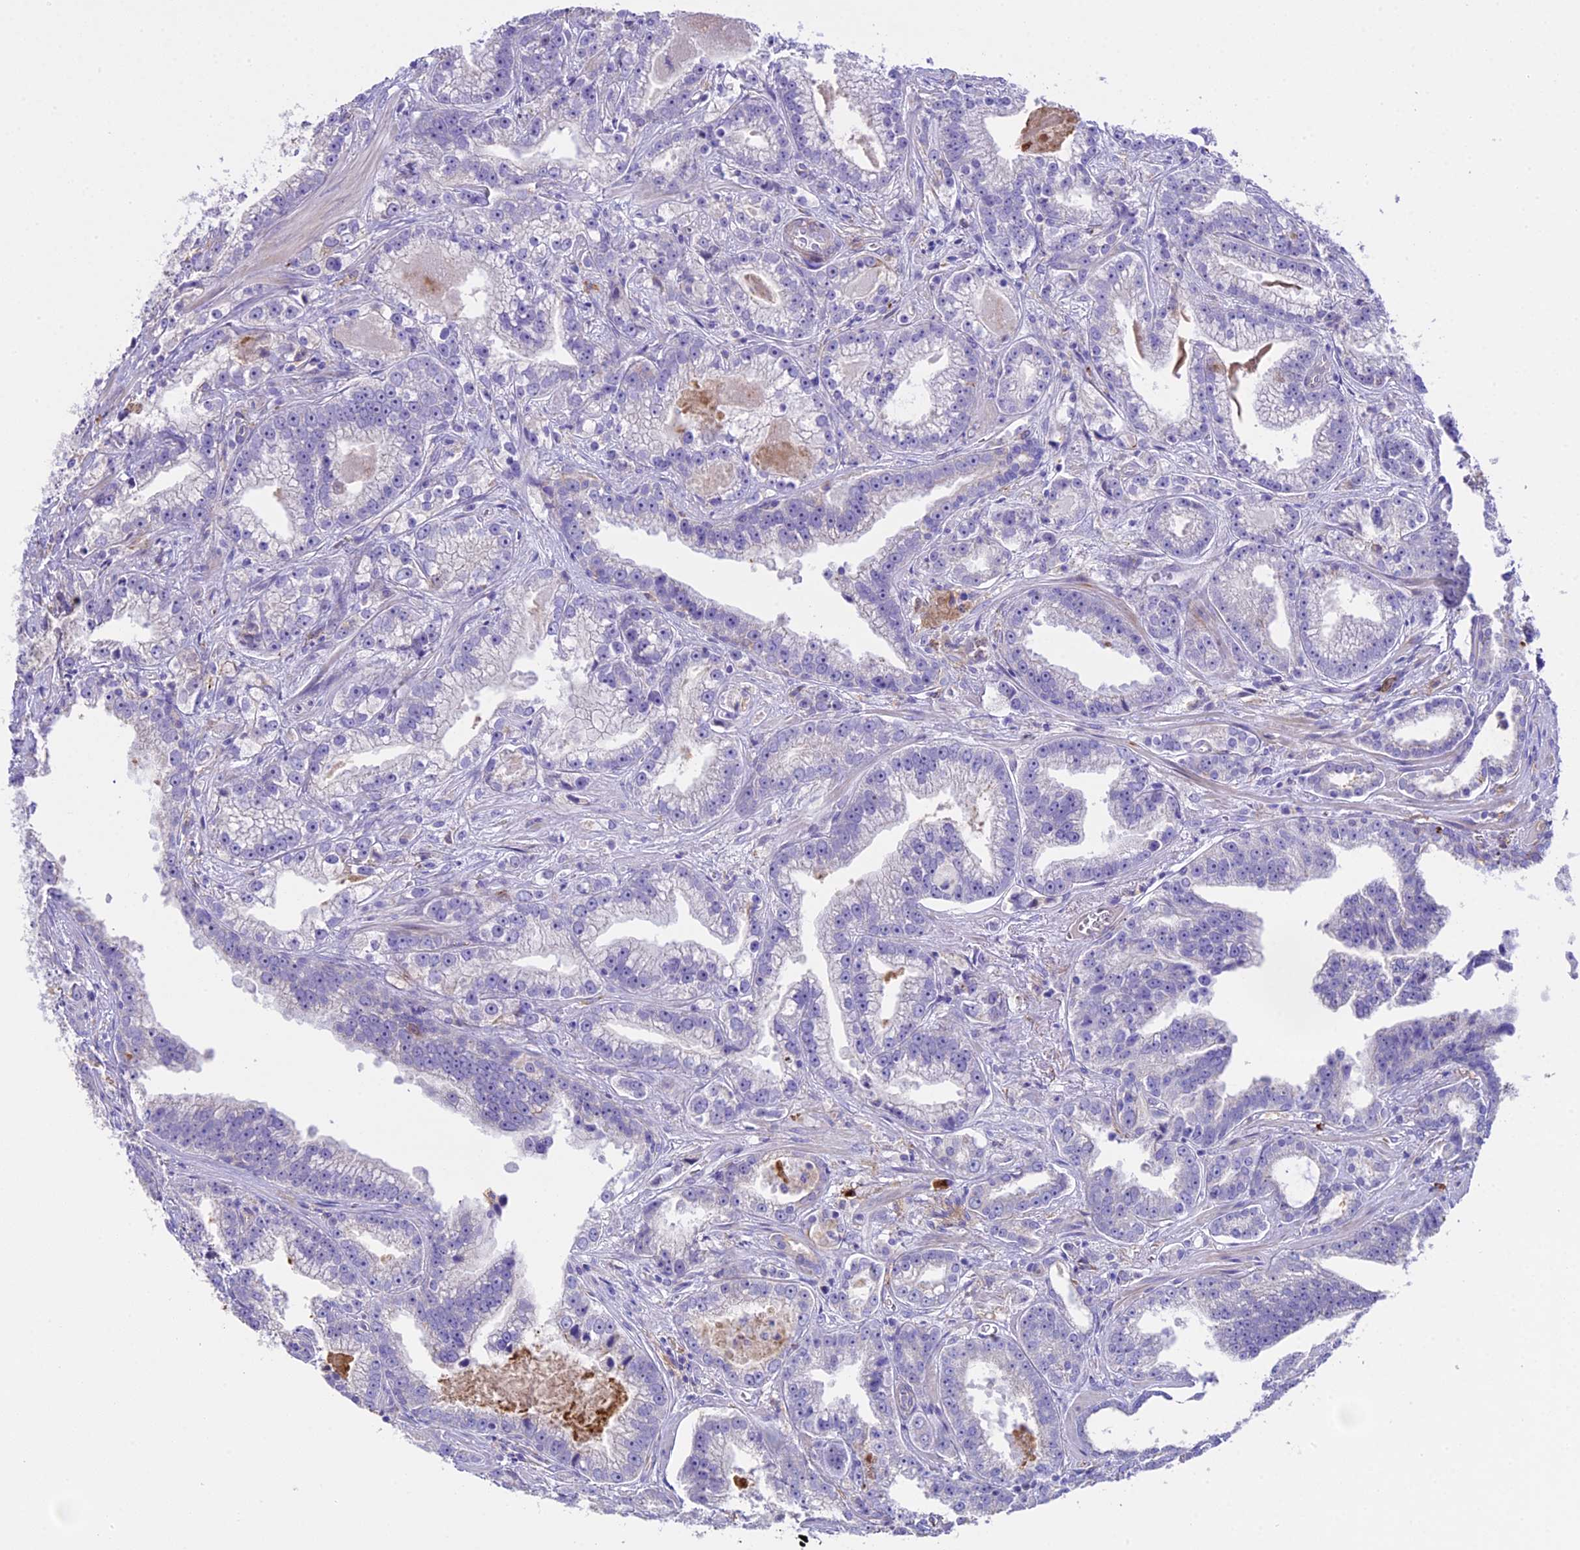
{"staining": {"intensity": "negative", "quantity": "none", "location": "none"}, "tissue": "prostate cancer", "cell_type": "Tumor cells", "image_type": "cancer", "snomed": [{"axis": "morphology", "description": "Adenocarcinoma, High grade"}, {"axis": "topography", "description": "Prostate and seminal vesicle, NOS"}], "caption": "The micrograph displays no significant positivity in tumor cells of prostate cancer. The staining was performed using DAB to visualize the protein expression in brown, while the nuclei were stained in blue with hematoxylin (Magnification: 20x).", "gene": "NOD2", "patient": {"sex": "male", "age": 67}}